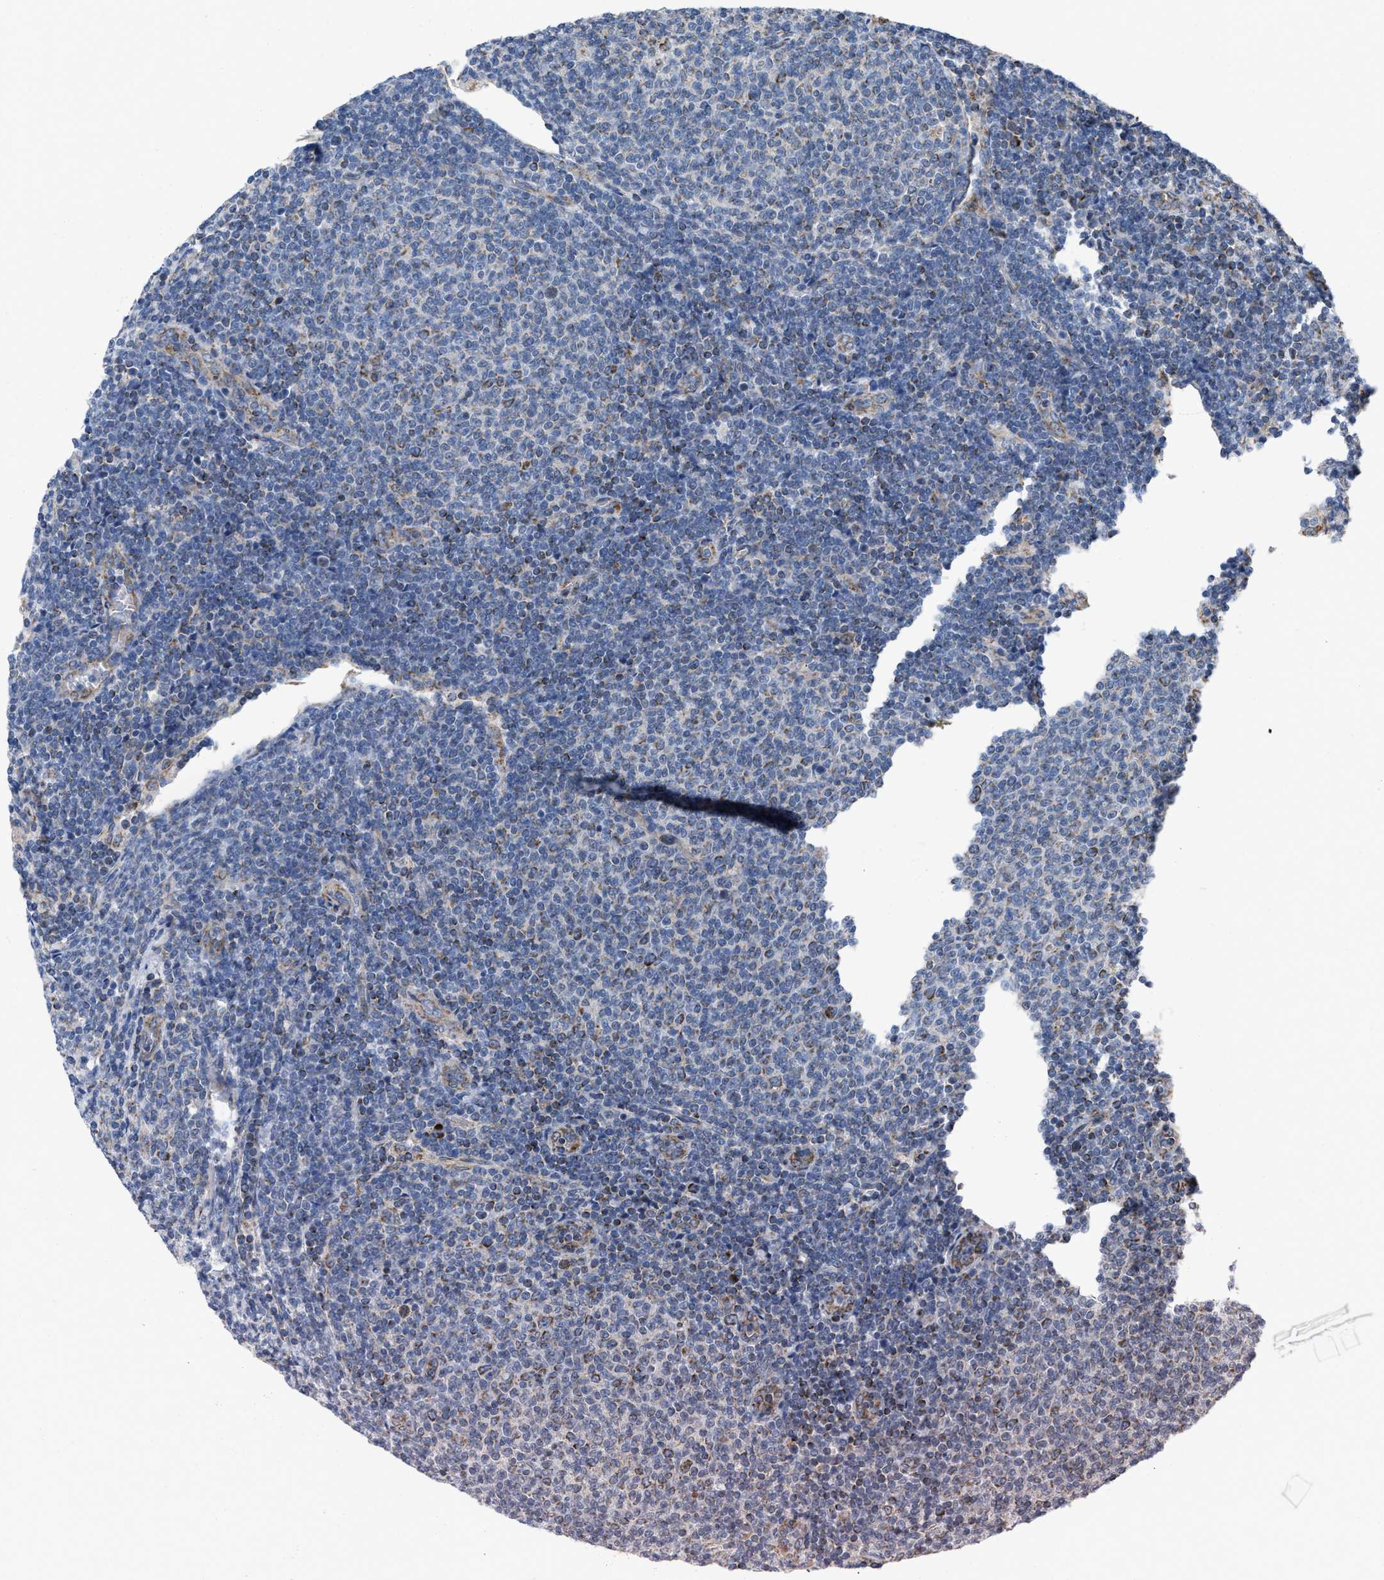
{"staining": {"intensity": "negative", "quantity": "none", "location": "none"}, "tissue": "lymphoma", "cell_type": "Tumor cells", "image_type": "cancer", "snomed": [{"axis": "morphology", "description": "Malignant lymphoma, non-Hodgkin's type, Low grade"}, {"axis": "topography", "description": "Lymph node"}], "caption": "Immunohistochemistry (IHC) photomicrograph of low-grade malignant lymphoma, non-Hodgkin's type stained for a protein (brown), which demonstrates no expression in tumor cells. (DAB IHC, high magnification).", "gene": "AKAP1", "patient": {"sex": "male", "age": 66}}